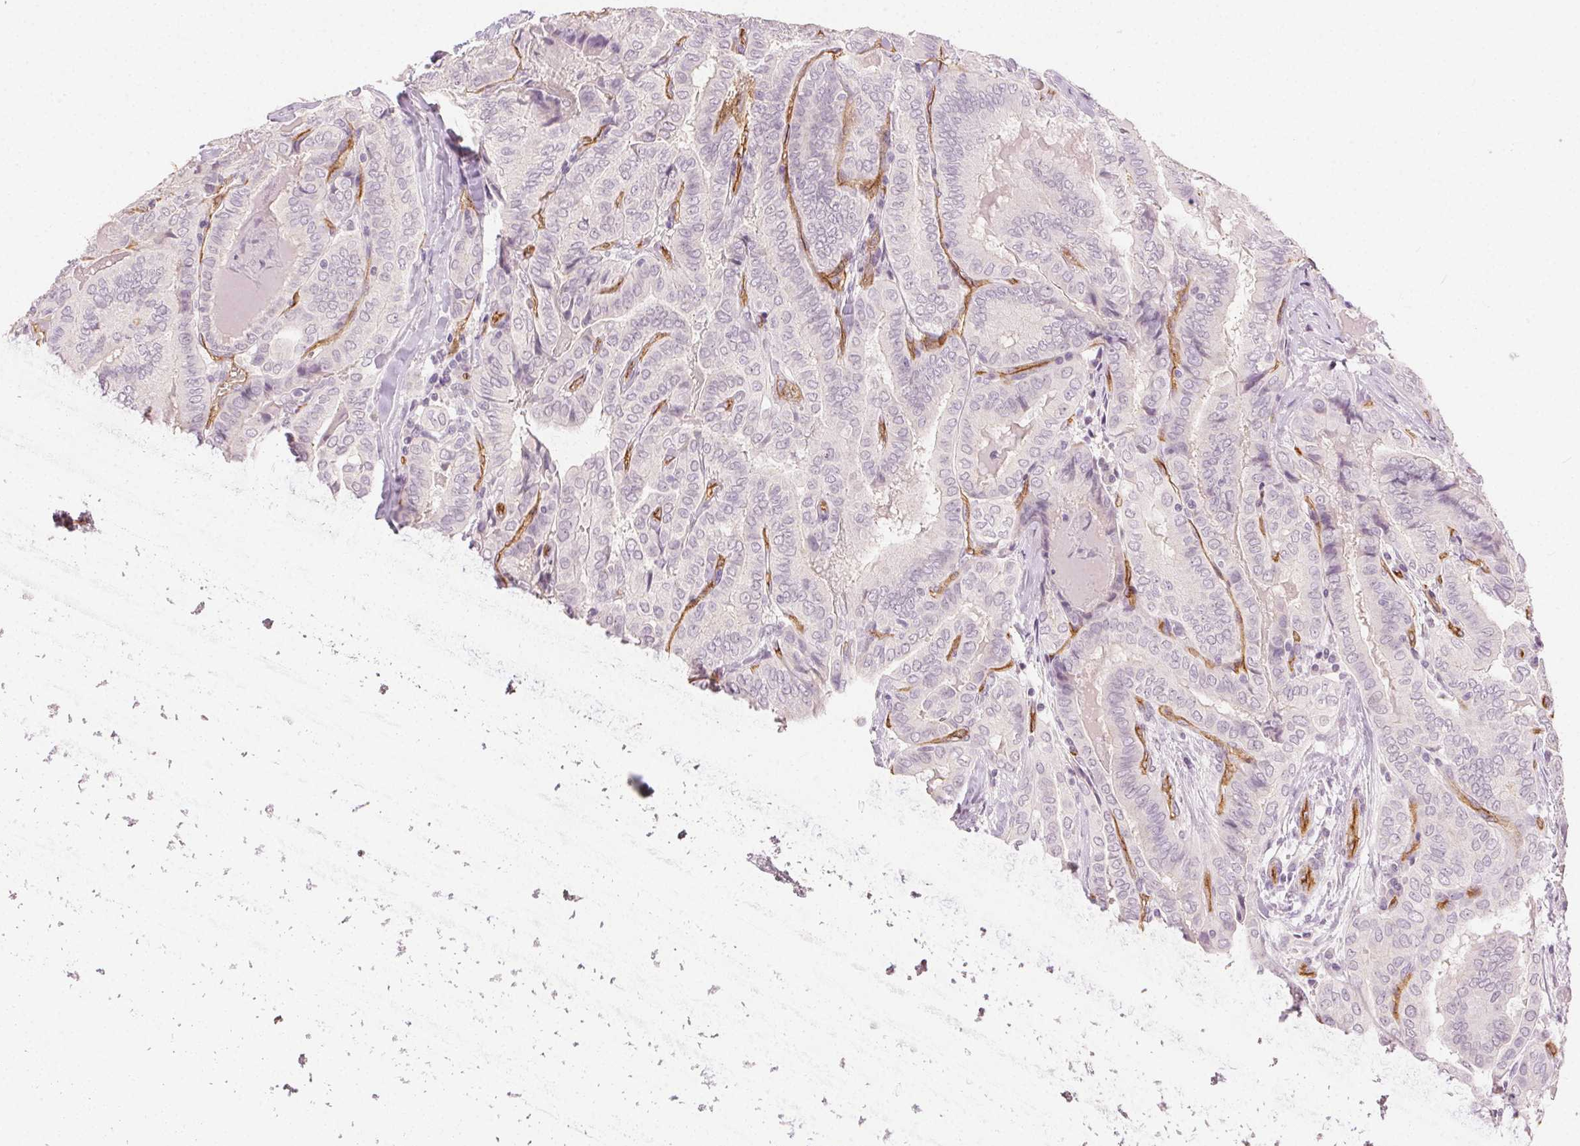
{"staining": {"intensity": "negative", "quantity": "none", "location": "none"}, "tissue": "thyroid cancer", "cell_type": "Tumor cells", "image_type": "cancer", "snomed": [{"axis": "morphology", "description": "Papillary adenocarcinoma, NOS"}, {"axis": "topography", "description": "Thyroid gland"}], "caption": "Papillary adenocarcinoma (thyroid) was stained to show a protein in brown. There is no significant expression in tumor cells.", "gene": "PODXL", "patient": {"sex": "female", "age": 61}}